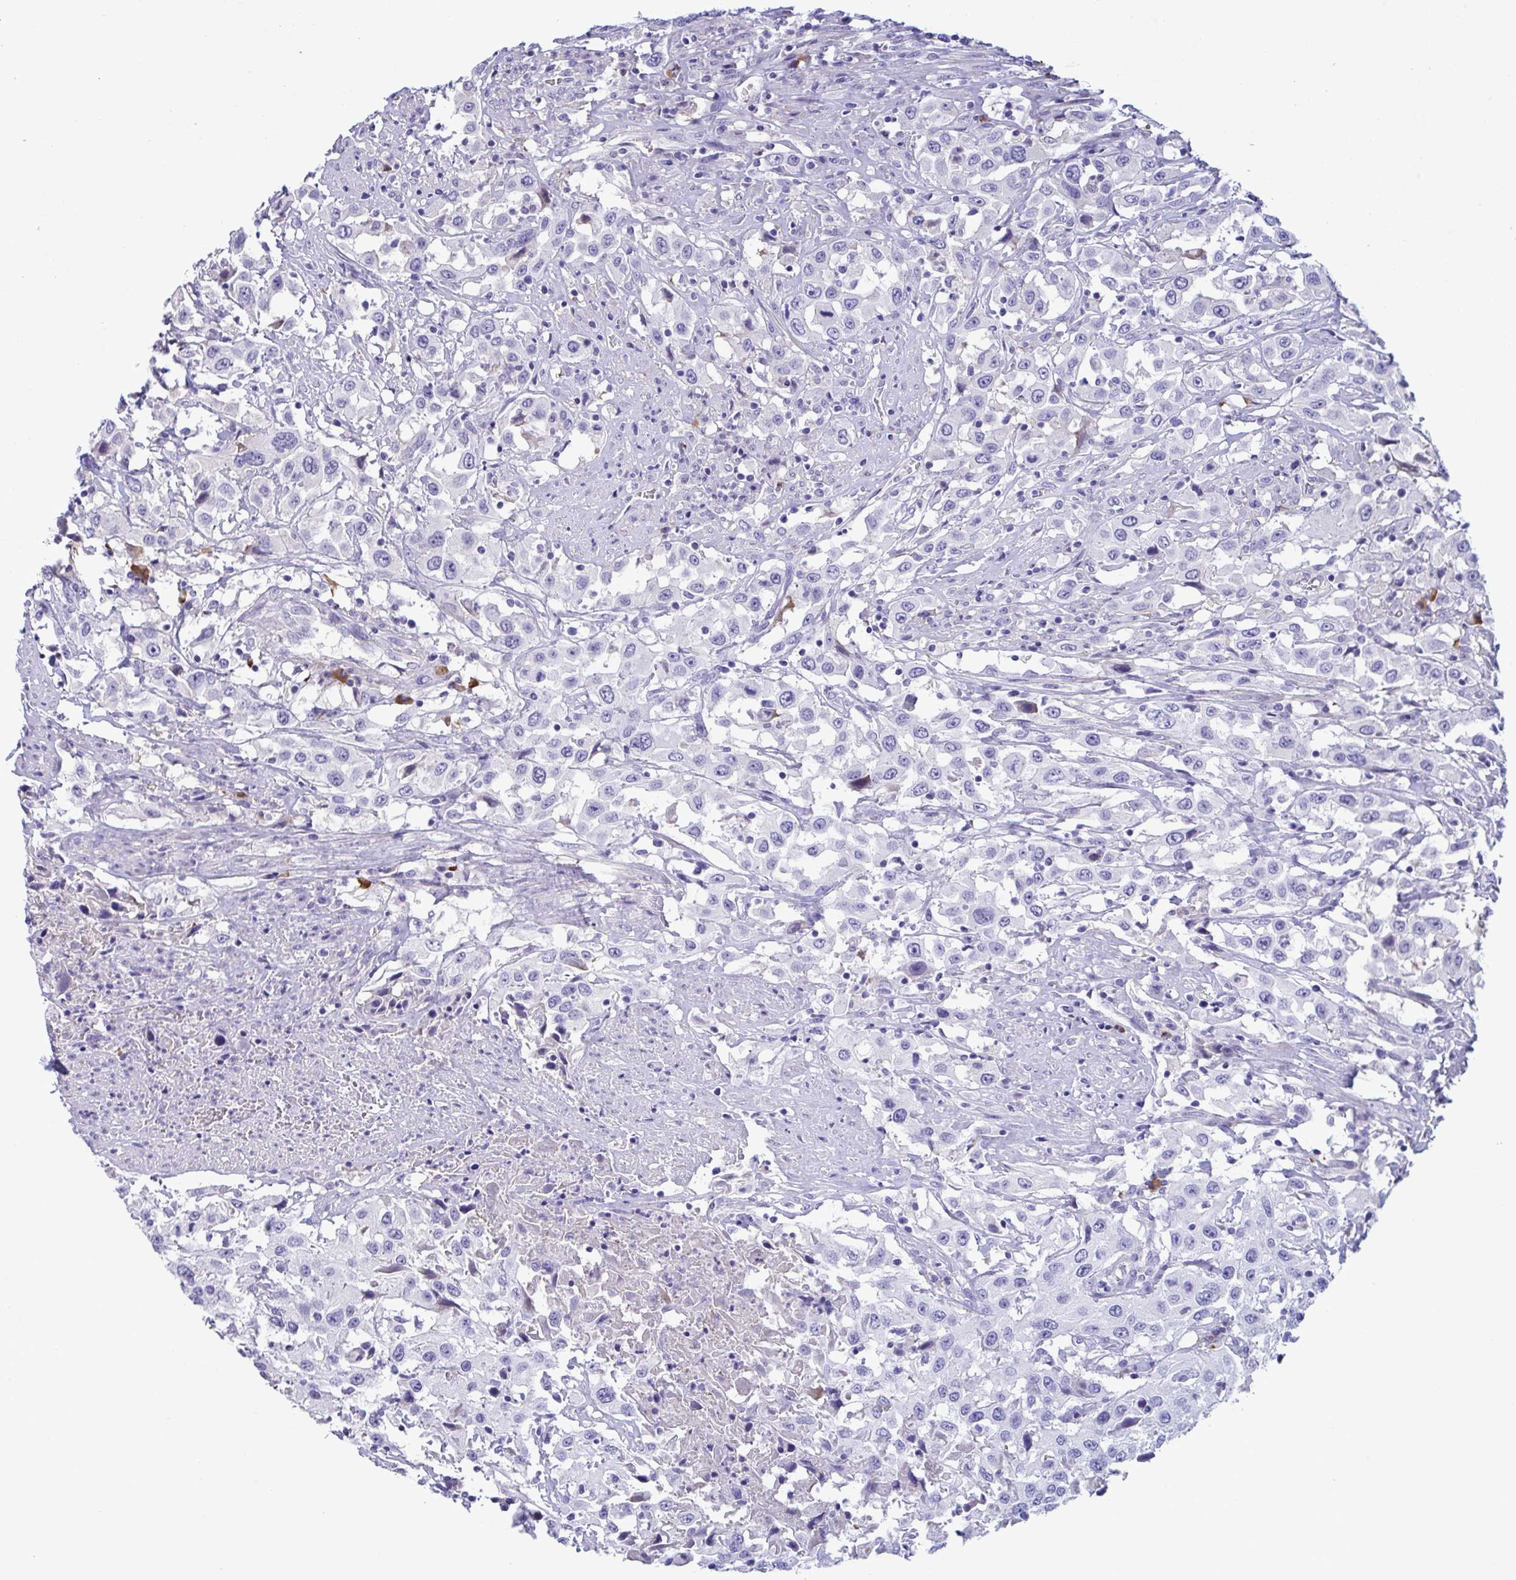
{"staining": {"intensity": "negative", "quantity": "none", "location": "none"}, "tissue": "urothelial cancer", "cell_type": "Tumor cells", "image_type": "cancer", "snomed": [{"axis": "morphology", "description": "Urothelial carcinoma, High grade"}, {"axis": "topography", "description": "Urinary bladder"}], "caption": "This is an immunohistochemistry micrograph of human urothelial cancer. There is no expression in tumor cells.", "gene": "MS4A14", "patient": {"sex": "male", "age": 61}}